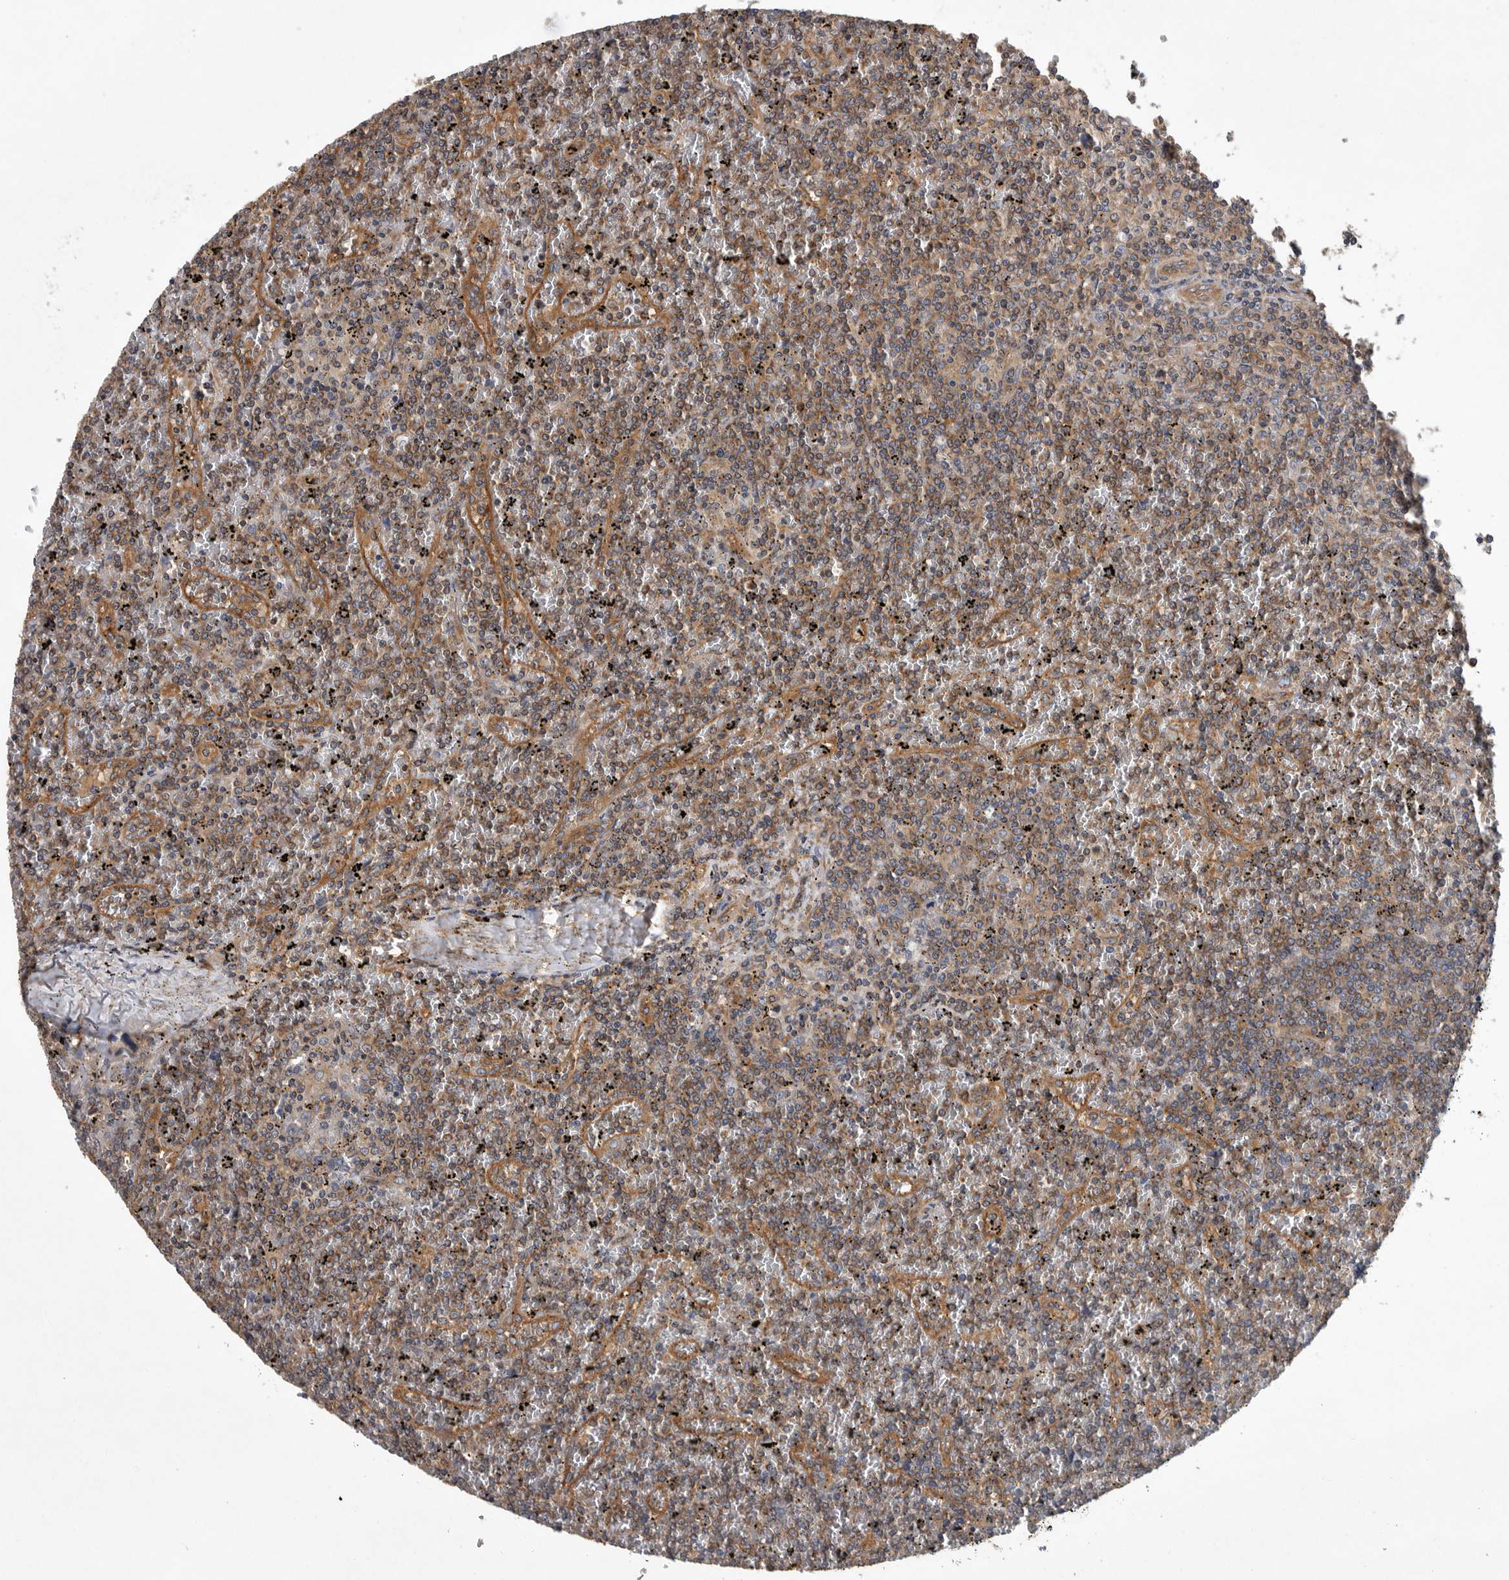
{"staining": {"intensity": "moderate", "quantity": ">75%", "location": "cytoplasmic/membranous"}, "tissue": "lymphoma", "cell_type": "Tumor cells", "image_type": "cancer", "snomed": [{"axis": "morphology", "description": "Malignant lymphoma, non-Hodgkin's type, Low grade"}, {"axis": "topography", "description": "Spleen"}], "caption": "Low-grade malignant lymphoma, non-Hodgkin's type stained with a brown dye displays moderate cytoplasmic/membranous positive staining in about >75% of tumor cells.", "gene": "OXR1", "patient": {"sex": "female", "age": 19}}